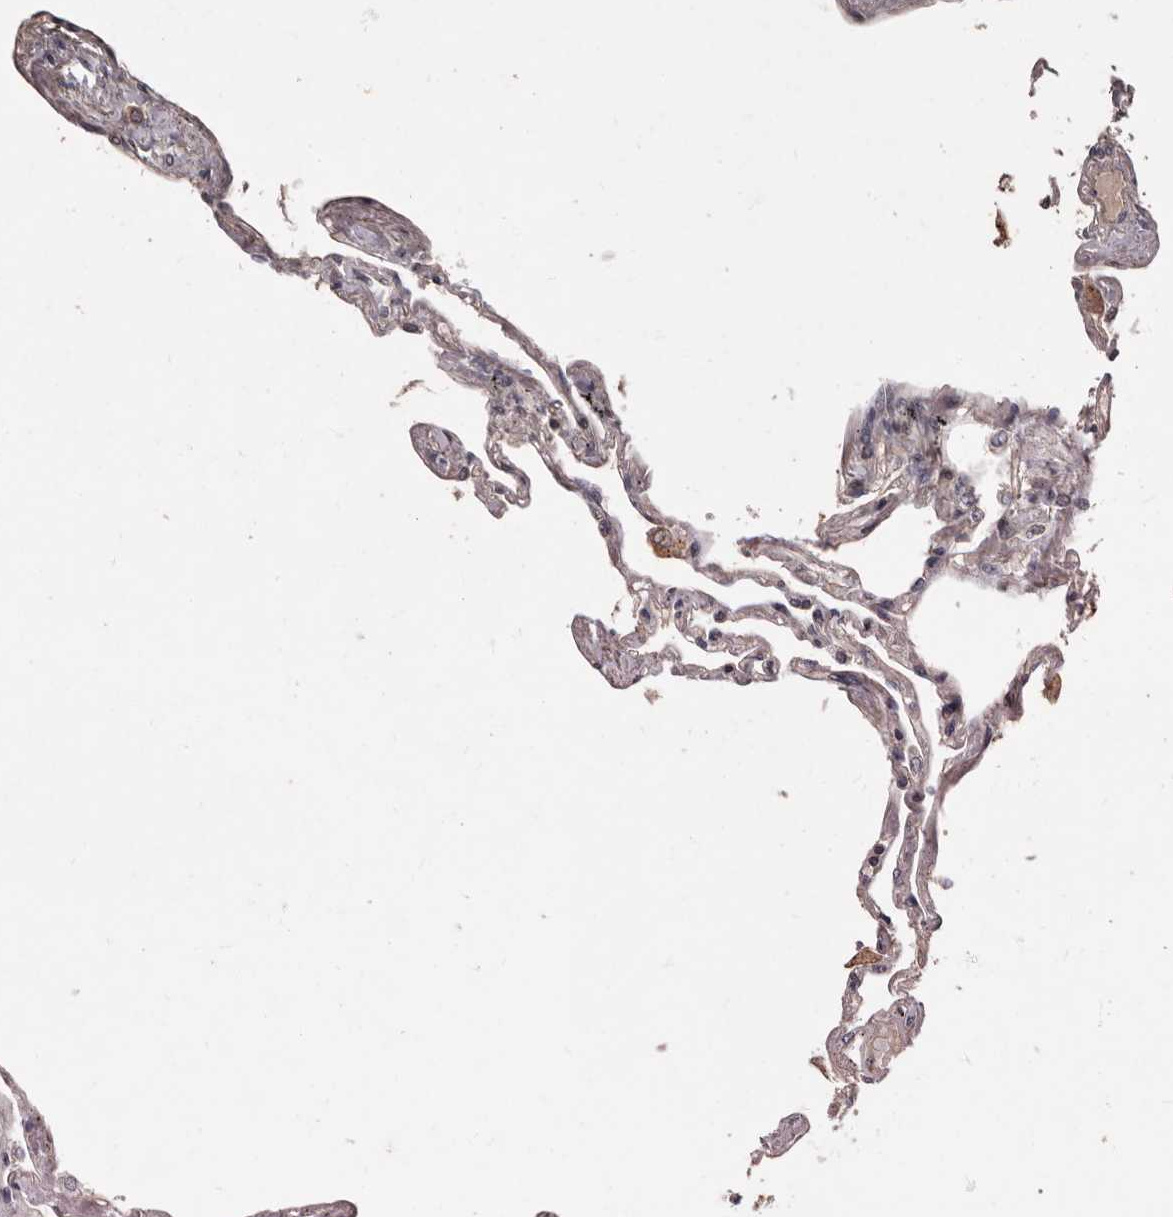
{"staining": {"intensity": "negative", "quantity": "none", "location": "none"}, "tissue": "lung", "cell_type": "Alveolar cells", "image_type": "normal", "snomed": [{"axis": "morphology", "description": "Normal tissue, NOS"}, {"axis": "topography", "description": "Lung"}], "caption": "A micrograph of lung stained for a protein exhibits no brown staining in alveolar cells.", "gene": "BRAT1", "patient": {"sex": "female", "age": 67}}